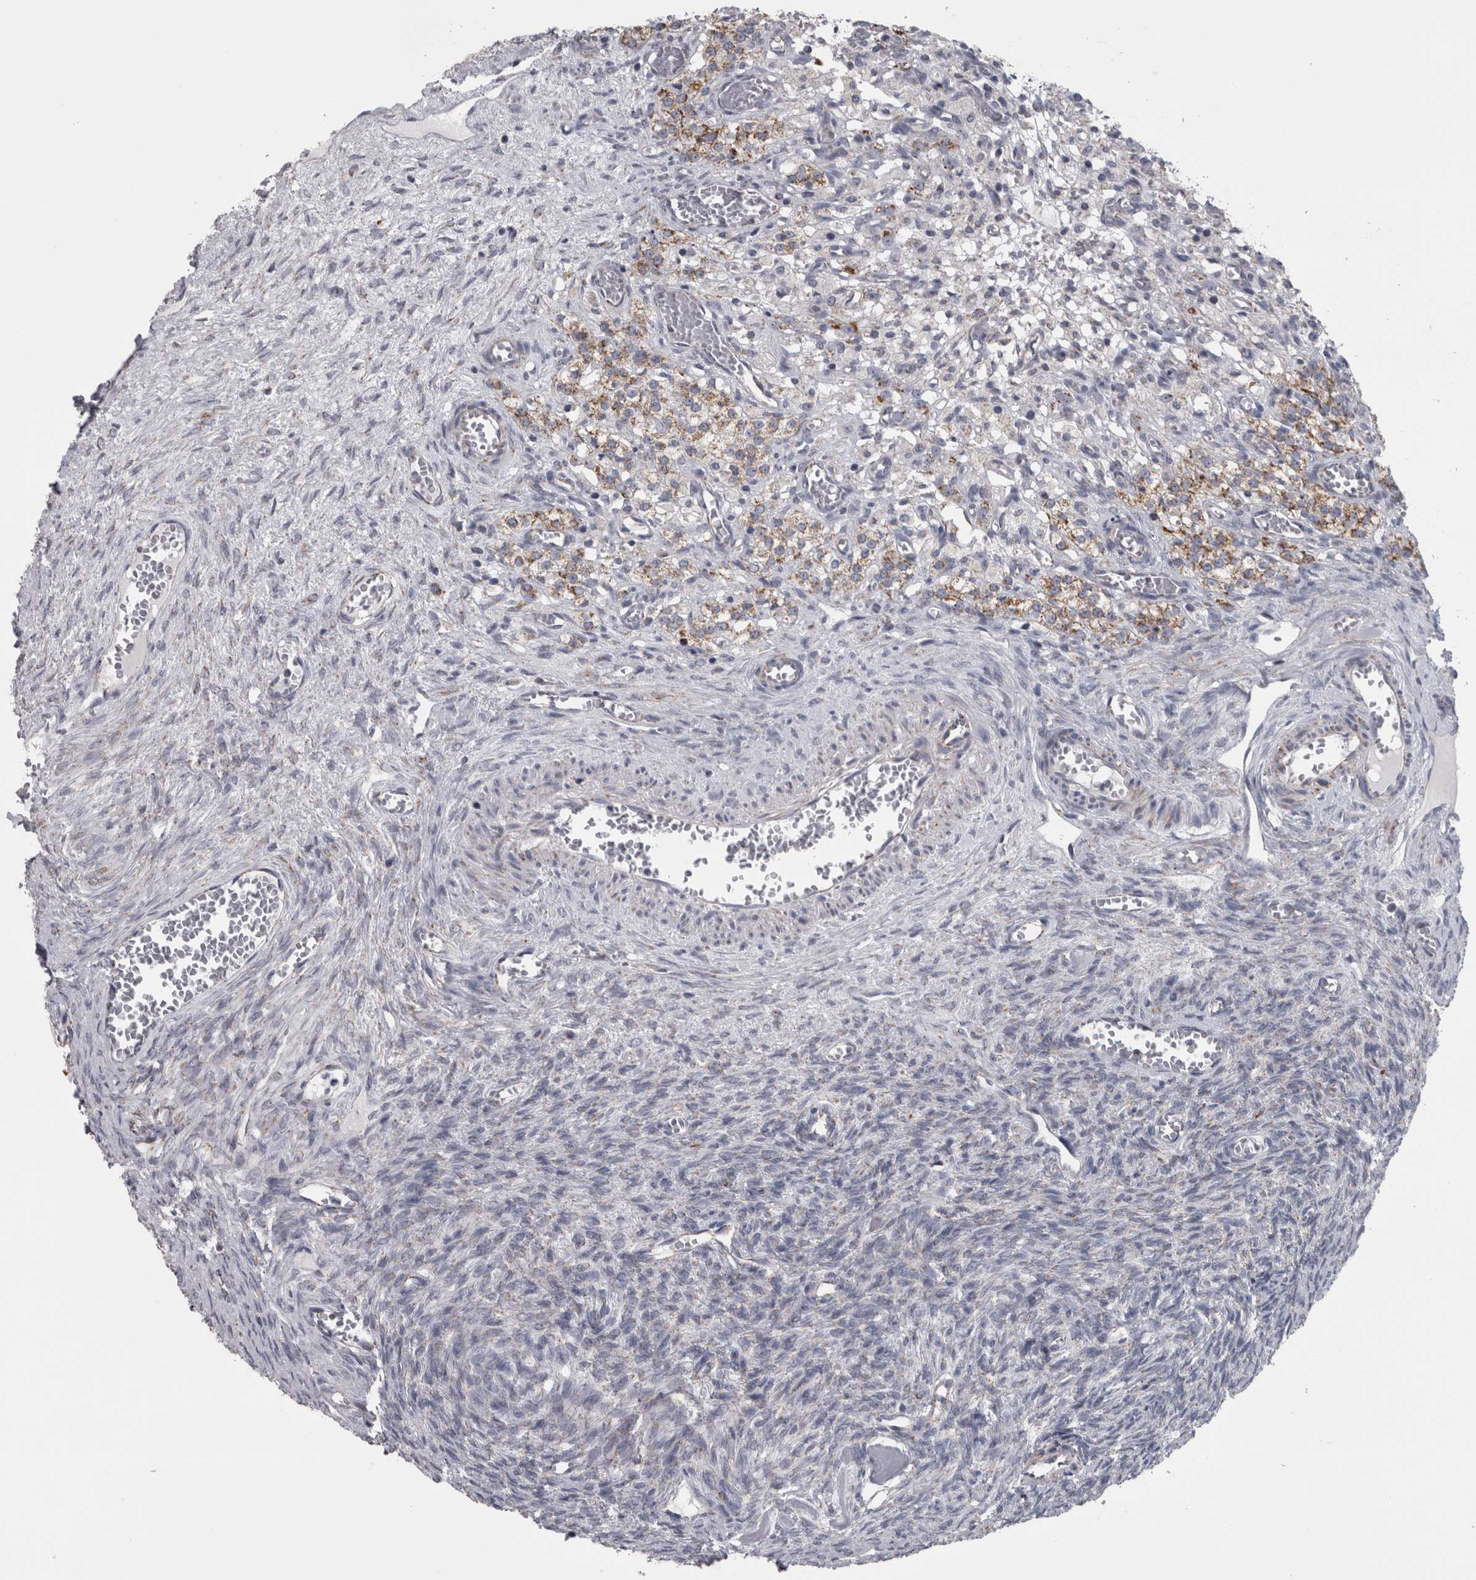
{"staining": {"intensity": "negative", "quantity": "none", "location": "none"}, "tissue": "ovary", "cell_type": "Follicle cells", "image_type": "normal", "snomed": [{"axis": "morphology", "description": "Normal tissue, NOS"}, {"axis": "topography", "description": "Ovary"}], "caption": "DAB immunohistochemical staining of unremarkable ovary reveals no significant positivity in follicle cells. Nuclei are stained in blue.", "gene": "DBT", "patient": {"sex": "female", "age": 27}}